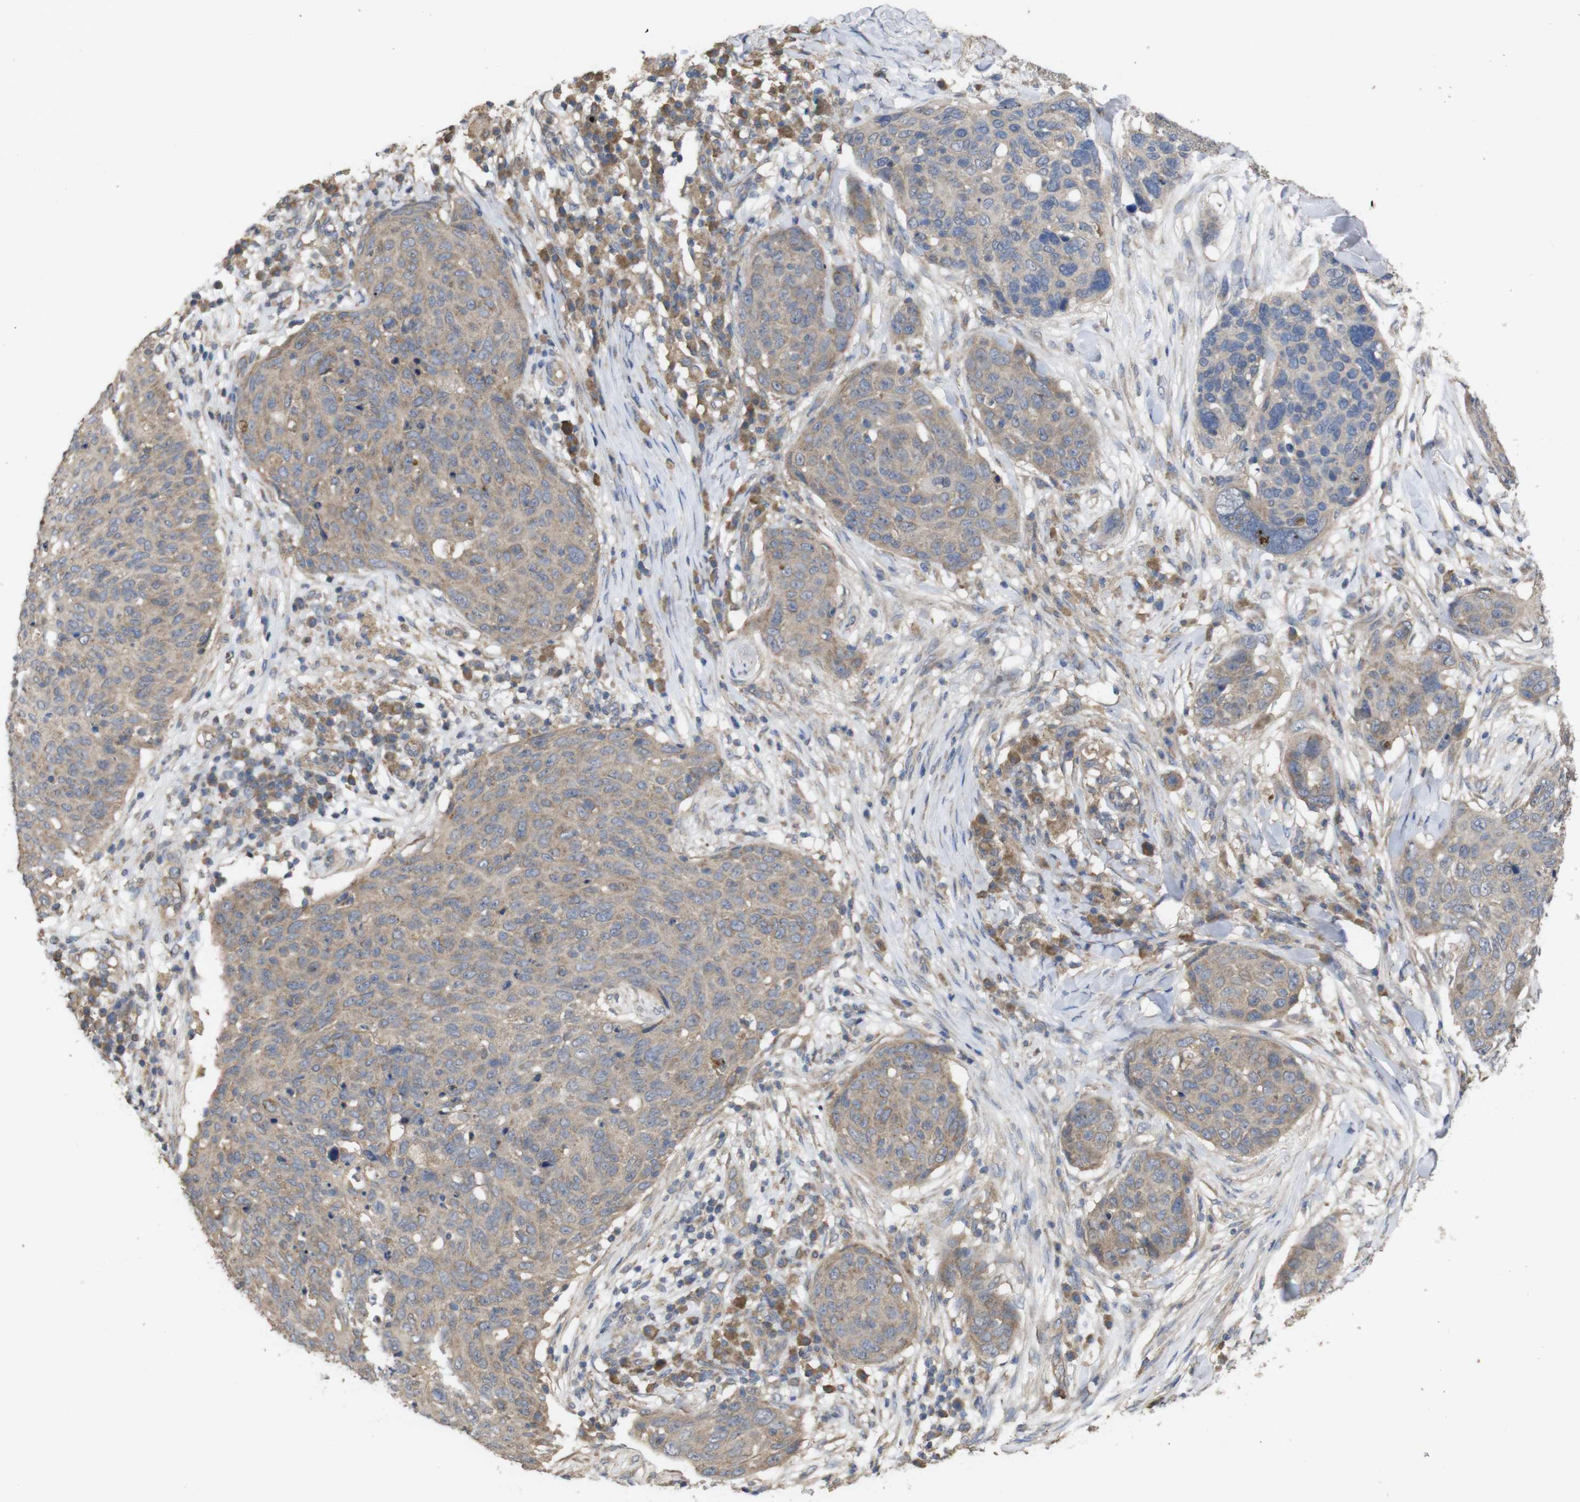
{"staining": {"intensity": "weak", "quantity": ">75%", "location": "cytoplasmic/membranous"}, "tissue": "skin cancer", "cell_type": "Tumor cells", "image_type": "cancer", "snomed": [{"axis": "morphology", "description": "Squamous cell carcinoma in situ, NOS"}, {"axis": "morphology", "description": "Squamous cell carcinoma, NOS"}, {"axis": "topography", "description": "Skin"}], "caption": "IHC staining of skin cancer (squamous cell carcinoma in situ), which displays low levels of weak cytoplasmic/membranous expression in approximately >75% of tumor cells indicating weak cytoplasmic/membranous protein positivity. The staining was performed using DAB (3,3'-diaminobenzidine) (brown) for protein detection and nuclei were counterstained in hematoxylin (blue).", "gene": "KCNS3", "patient": {"sex": "male", "age": 93}}